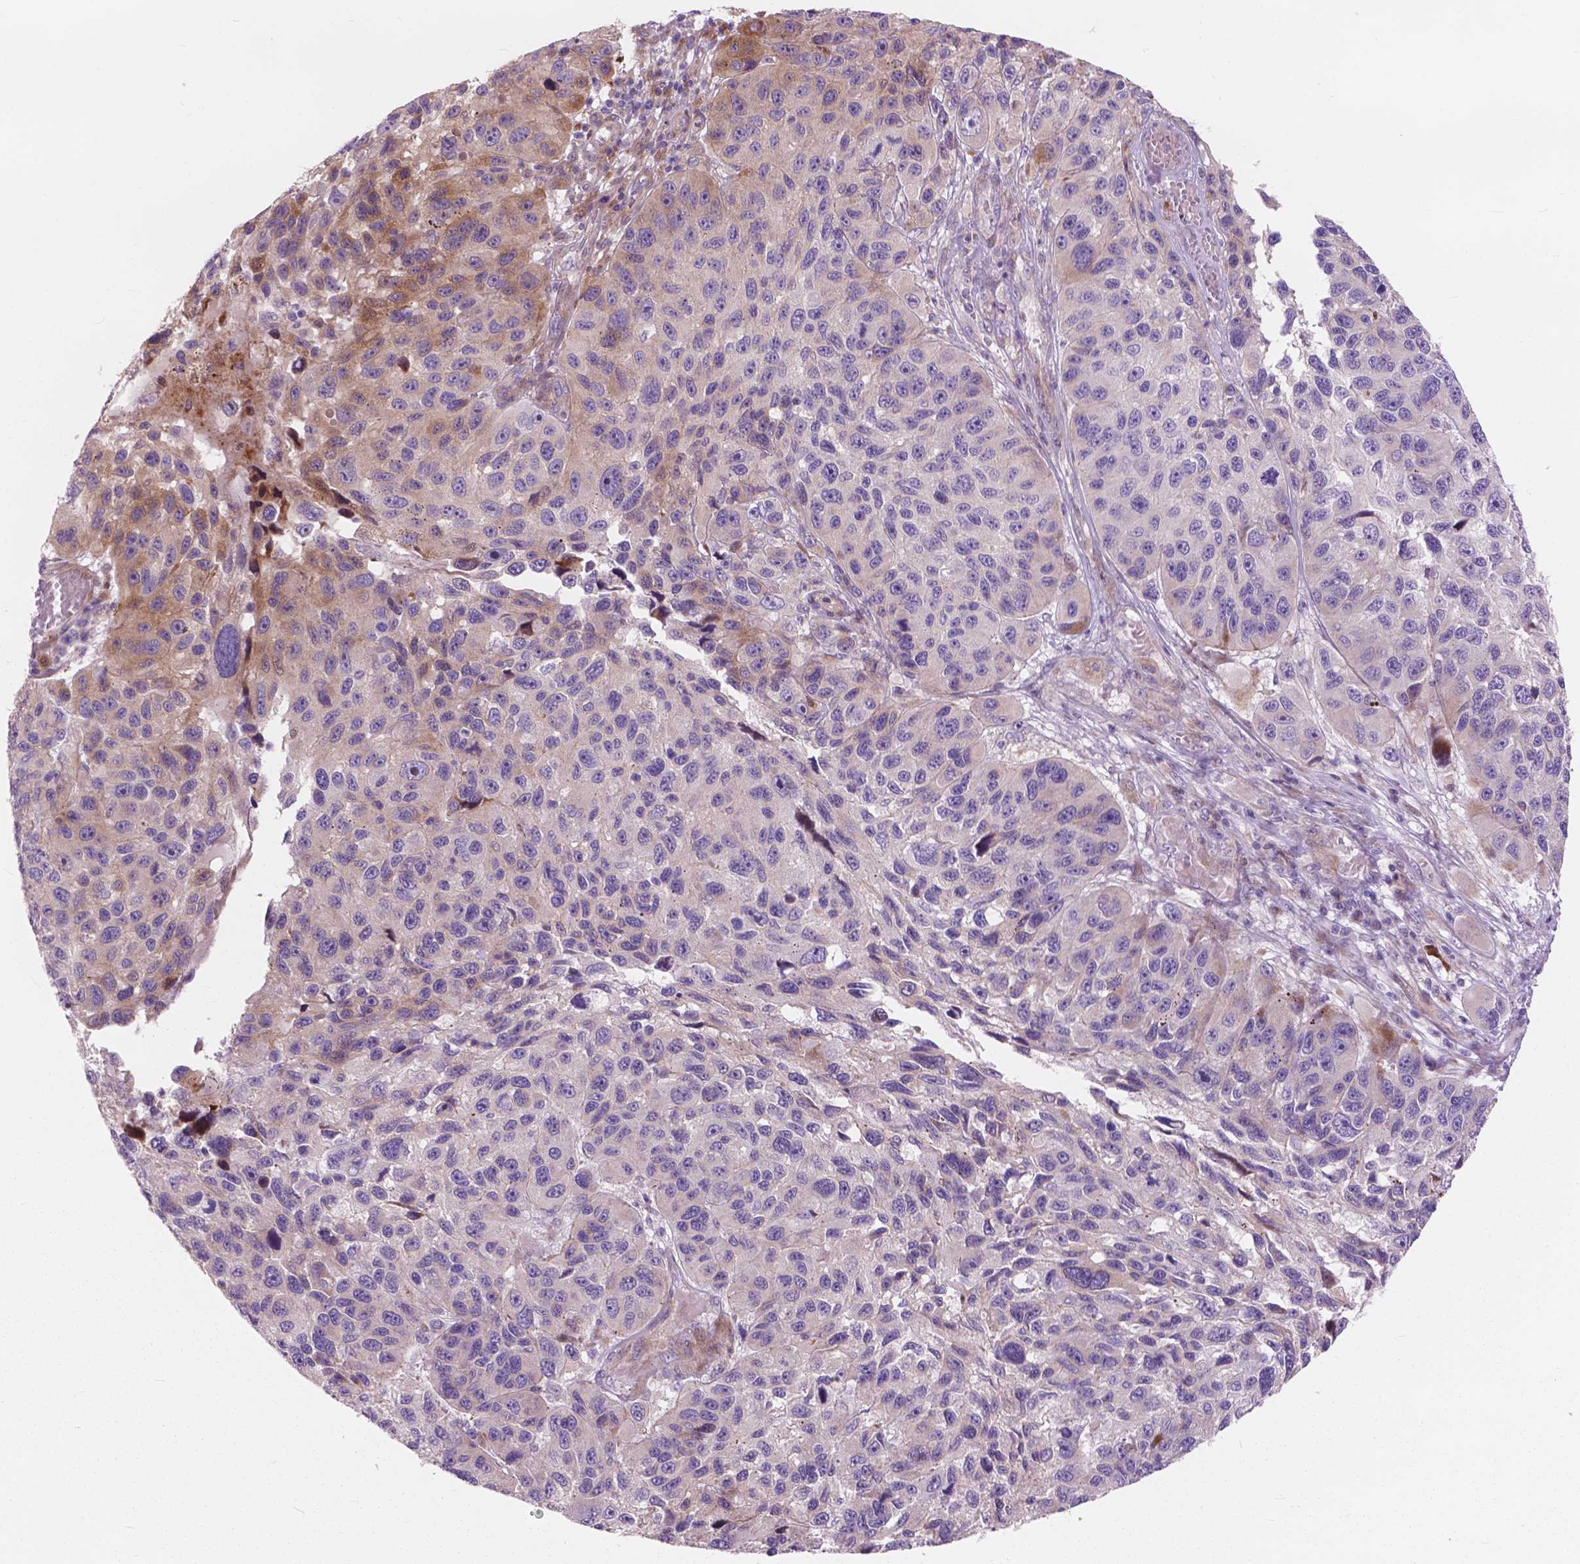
{"staining": {"intensity": "moderate", "quantity": "25%-75%", "location": "cytoplasmic/membranous"}, "tissue": "melanoma", "cell_type": "Tumor cells", "image_type": "cancer", "snomed": [{"axis": "morphology", "description": "Malignant melanoma, NOS"}, {"axis": "topography", "description": "Skin"}], "caption": "About 25%-75% of tumor cells in human malignant melanoma display moderate cytoplasmic/membranous protein staining as visualized by brown immunohistochemical staining.", "gene": "MORN1", "patient": {"sex": "male", "age": 53}}